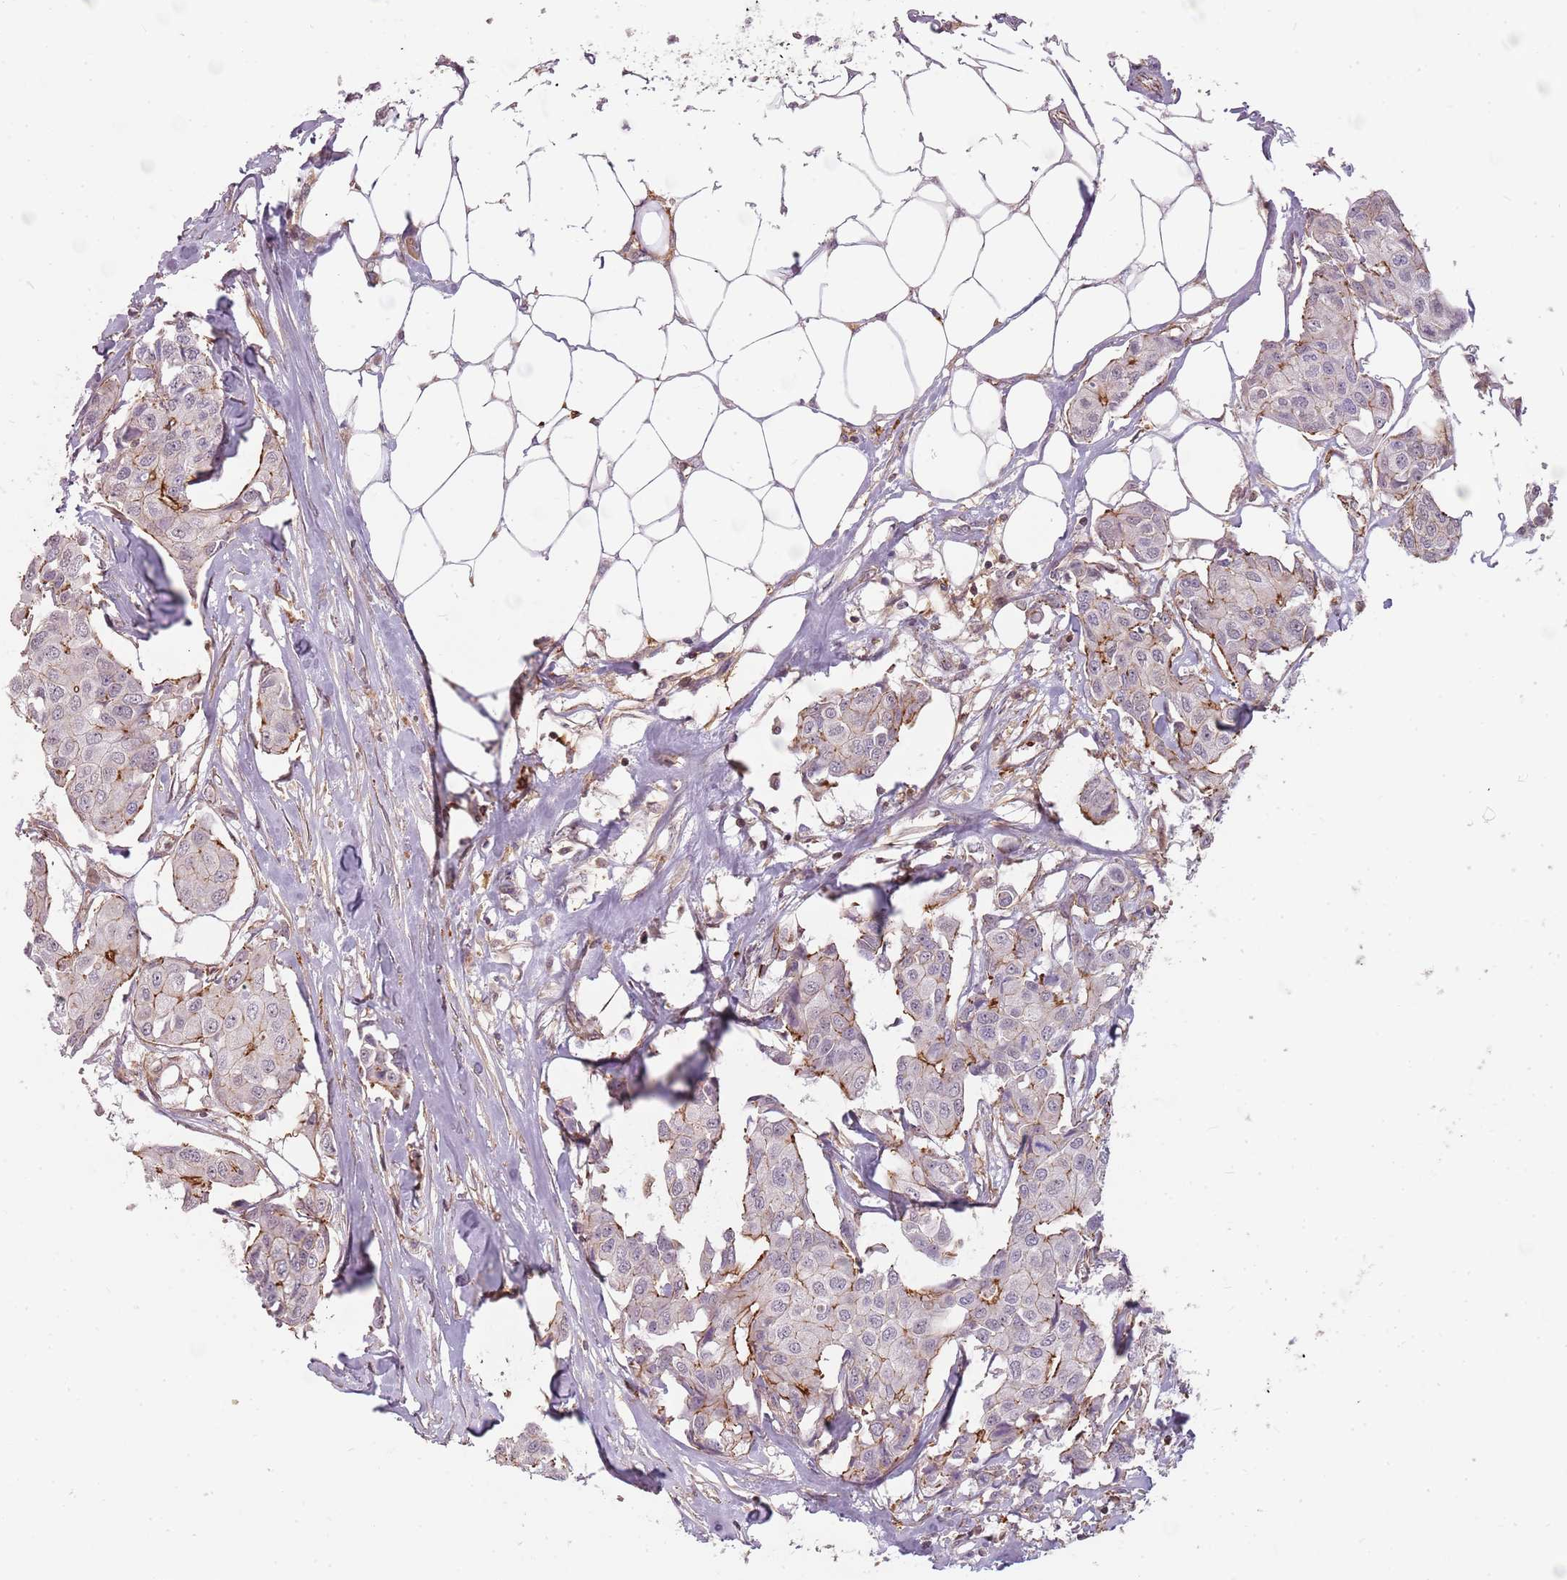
{"staining": {"intensity": "moderate", "quantity": "<25%", "location": "cytoplasmic/membranous"}, "tissue": "breast cancer", "cell_type": "Tumor cells", "image_type": "cancer", "snomed": [{"axis": "morphology", "description": "Duct carcinoma"}, {"axis": "topography", "description": "Breast"}, {"axis": "topography", "description": "Lymph node"}], "caption": "IHC image of neoplastic tissue: invasive ductal carcinoma (breast) stained using immunohistochemistry (IHC) reveals low levels of moderate protein expression localized specifically in the cytoplasmic/membranous of tumor cells, appearing as a cytoplasmic/membranous brown color.", "gene": "PPP1R14C", "patient": {"sex": "female", "age": 80}}